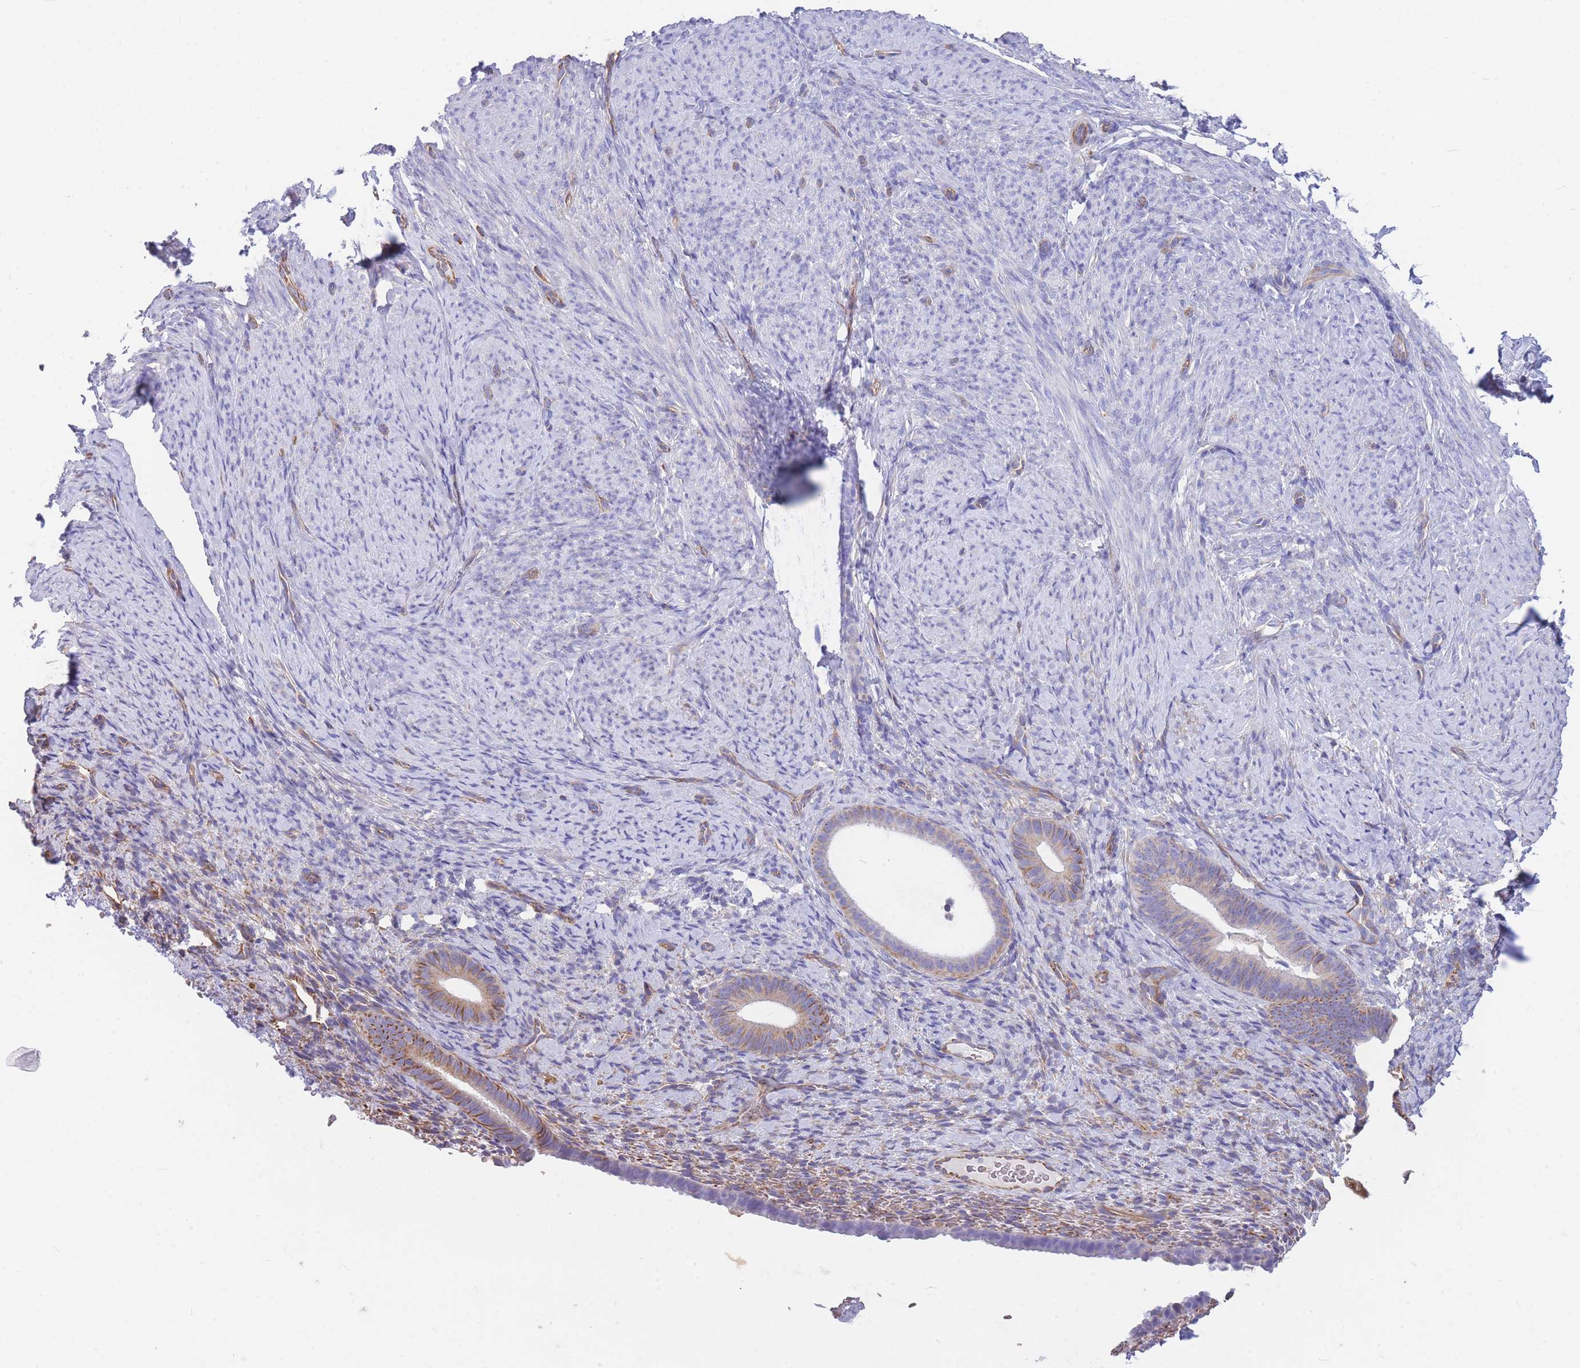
{"staining": {"intensity": "negative", "quantity": "none", "location": "none"}, "tissue": "endometrium", "cell_type": "Cells in endometrial stroma", "image_type": "normal", "snomed": [{"axis": "morphology", "description": "Normal tissue, NOS"}, {"axis": "topography", "description": "Endometrium"}], "caption": "DAB (3,3'-diaminobenzidine) immunohistochemical staining of unremarkable human endometrium shows no significant expression in cells in endometrial stroma. (Brightfield microscopy of DAB IHC at high magnification).", "gene": "ANKRD53", "patient": {"sex": "female", "age": 65}}